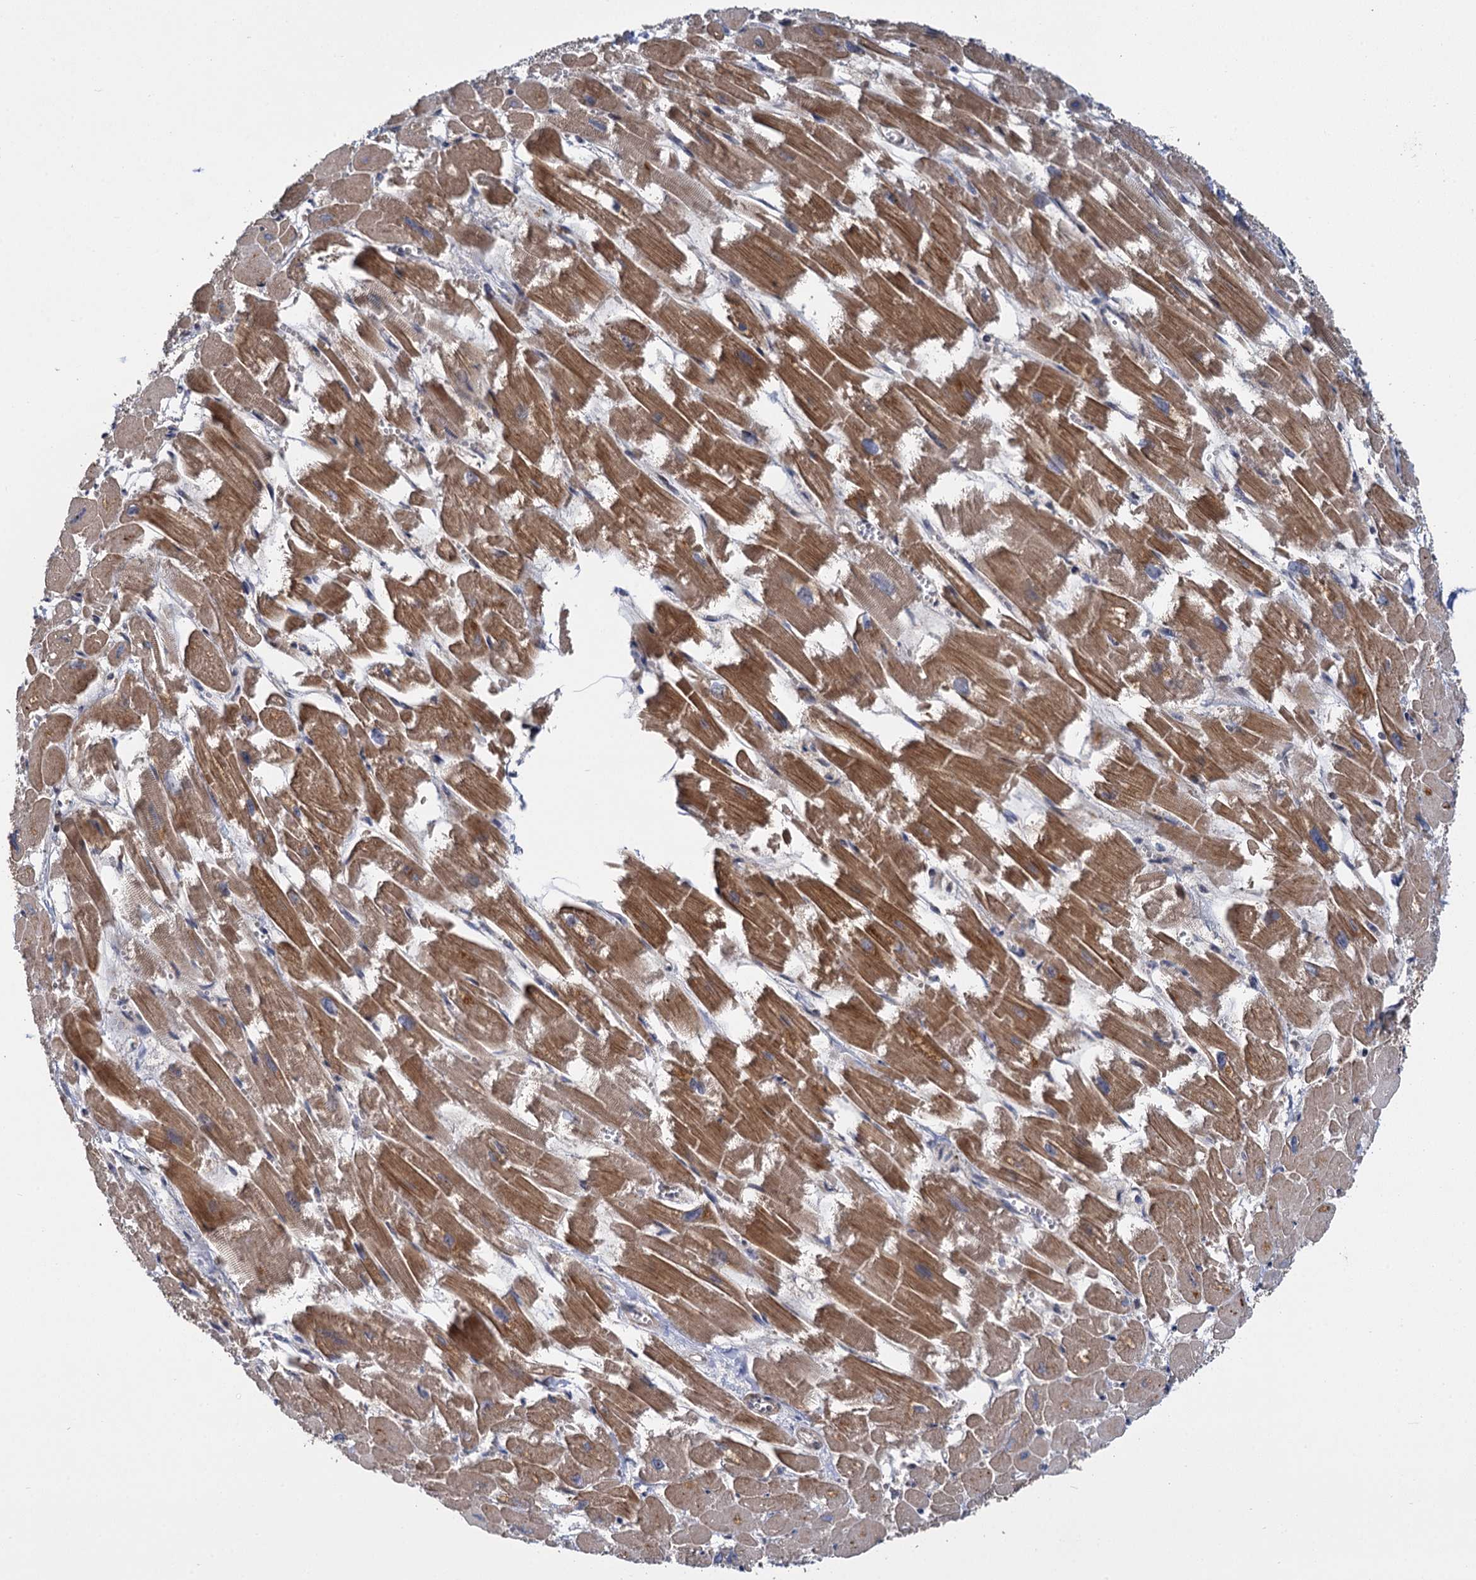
{"staining": {"intensity": "strong", "quantity": ">75%", "location": "cytoplasmic/membranous"}, "tissue": "heart muscle", "cell_type": "Cardiomyocytes", "image_type": "normal", "snomed": [{"axis": "morphology", "description": "Normal tissue, NOS"}, {"axis": "topography", "description": "Heart"}], "caption": "Immunohistochemistry micrograph of normal heart muscle: heart muscle stained using IHC reveals high levels of strong protein expression localized specifically in the cytoplasmic/membranous of cardiomyocytes, appearing as a cytoplasmic/membranous brown color.", "gene": "GAL3ST4", "patient": {"sex": "male", "age": 54}}